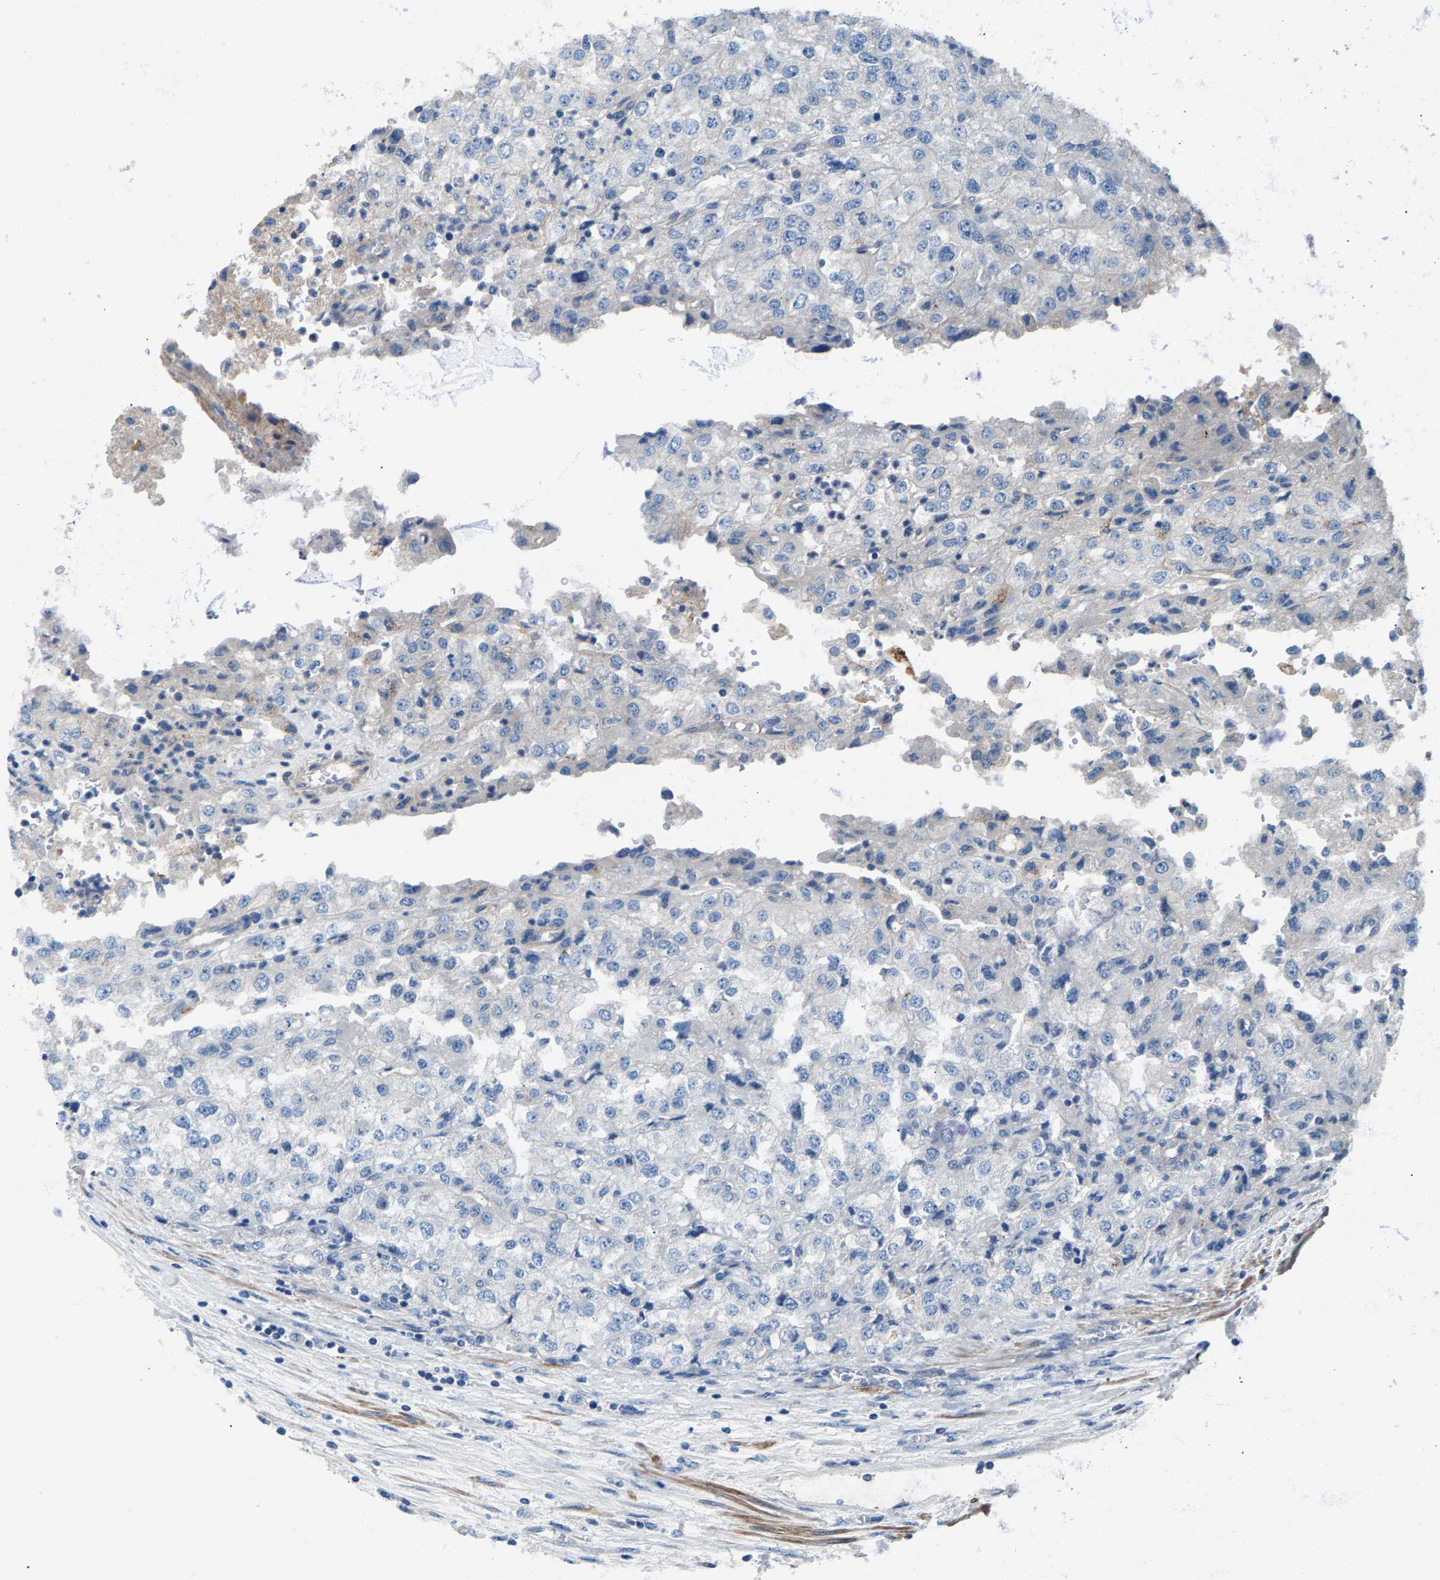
{"staining": {"intensity": "negative", "quantity": "none", "location": "none"}, "tissue": "renal cancer", "cell_type": "Tumor cells", "image_type": "cancer", "snomed": [{"axis": "morphology", "description": "Adenocarcinoma, NOS"}, {"axis": "topography", "description": "Kidney"}], "caption": "This is an immunohistochemistry (IHC) image of human renal cancer. There is no staining in tumor cells.", "gene": "CDRT4", "patient": {"sex": "female", "age": 54}}